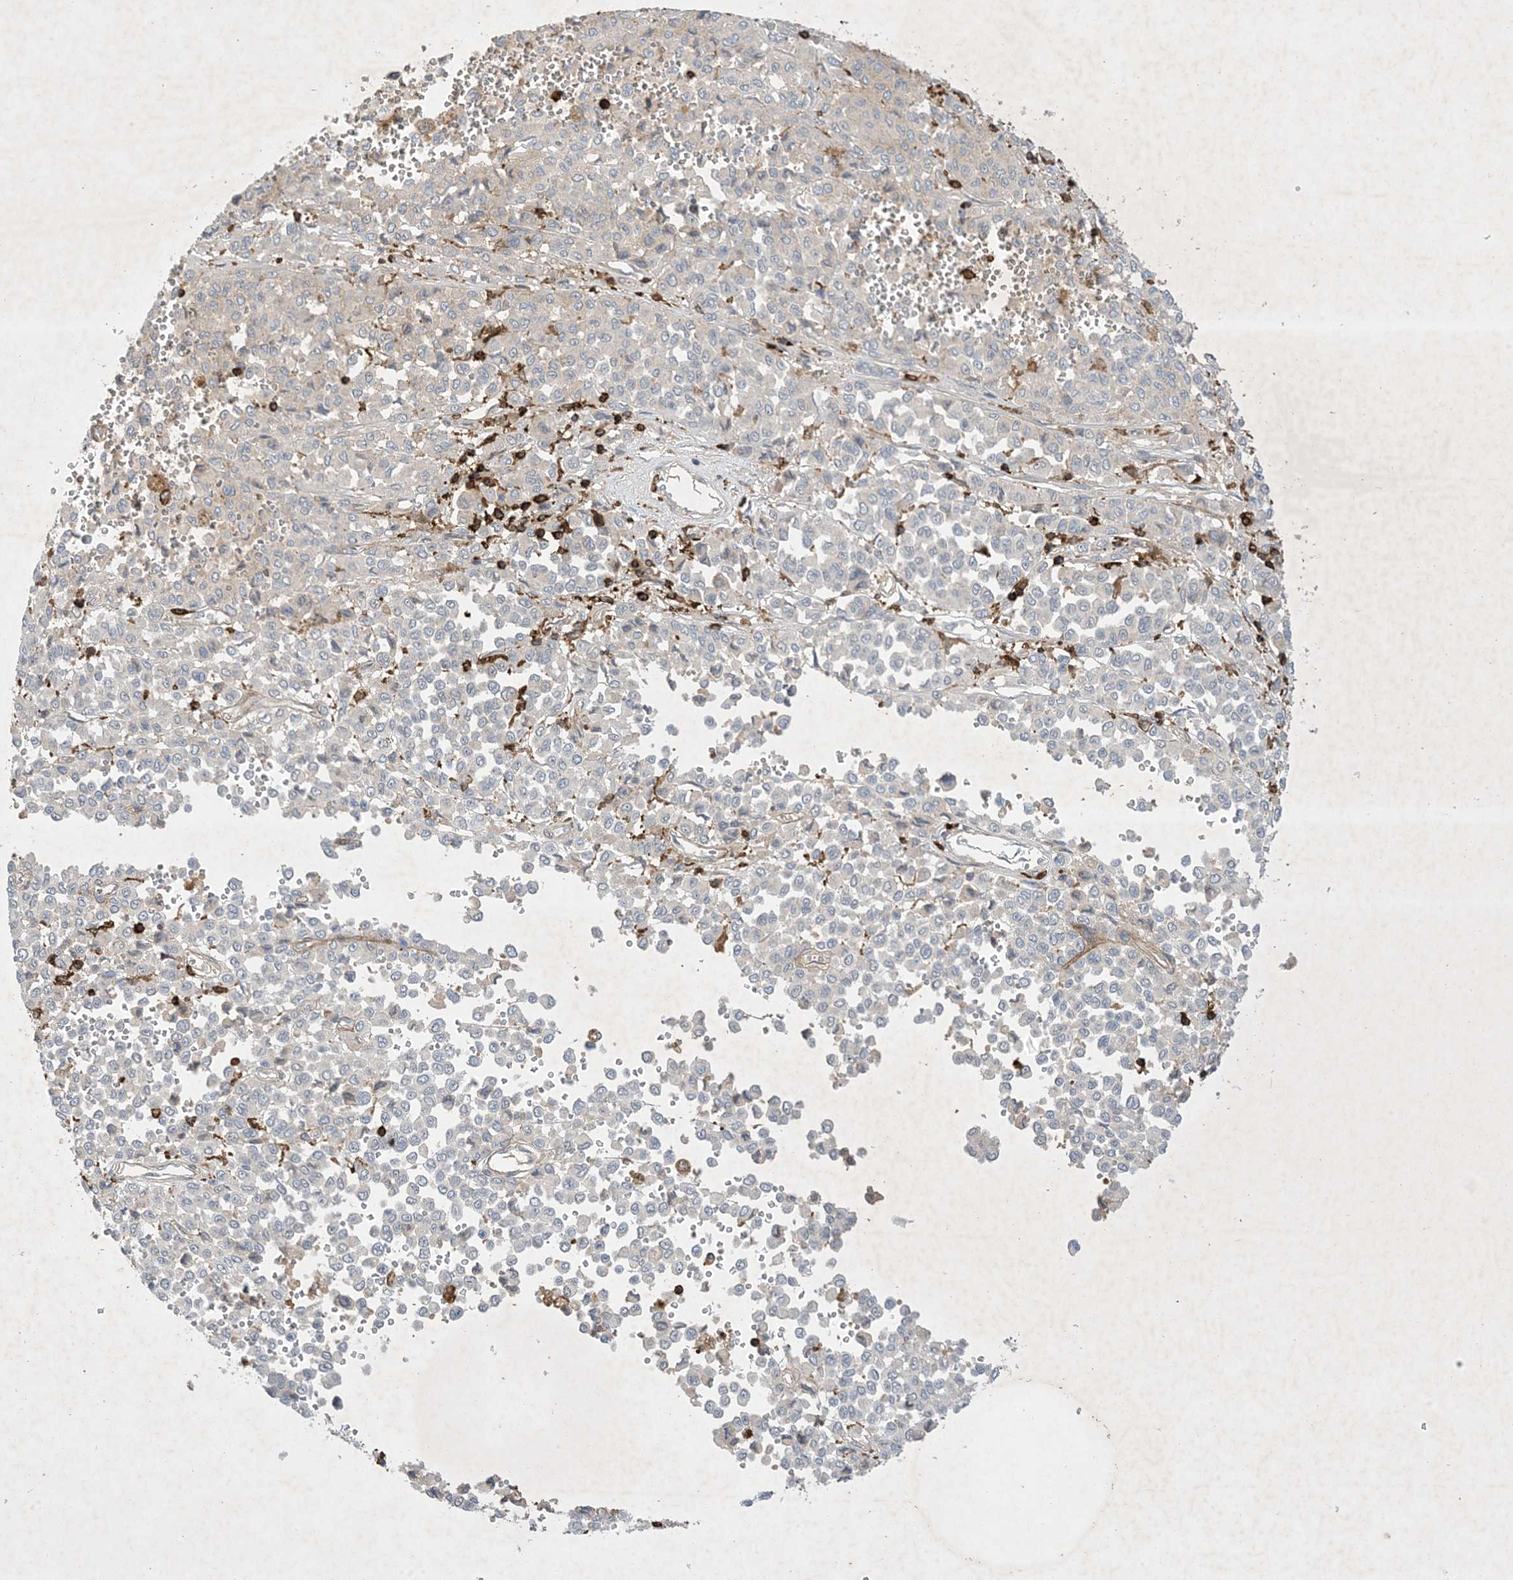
{"staining": {"intensity": "negative", "quantity": "none", "location": "none"}, "tissue": "melanoma", "cell_type": "Tumor cells", "image_type": "cancer", "snomed": [{"axis": "morphology", "description": "Malignant melanoma, Metastatic site"}, {"axis": "topography", "description": "Pancreas"}], "caption": "A micrograph of malignant melanoma (metastatic site) stained for a protein shows no brown staining in tumor cells. The staining was performed using DAB (3,3'-diaminobenzidine) to visualize the protein expression in brown, while the nuclei were stained in blue with hematoxylin (Magnification: 20x).", "gene": "AK9", "patient": {"sex": "female", "age": 30}}